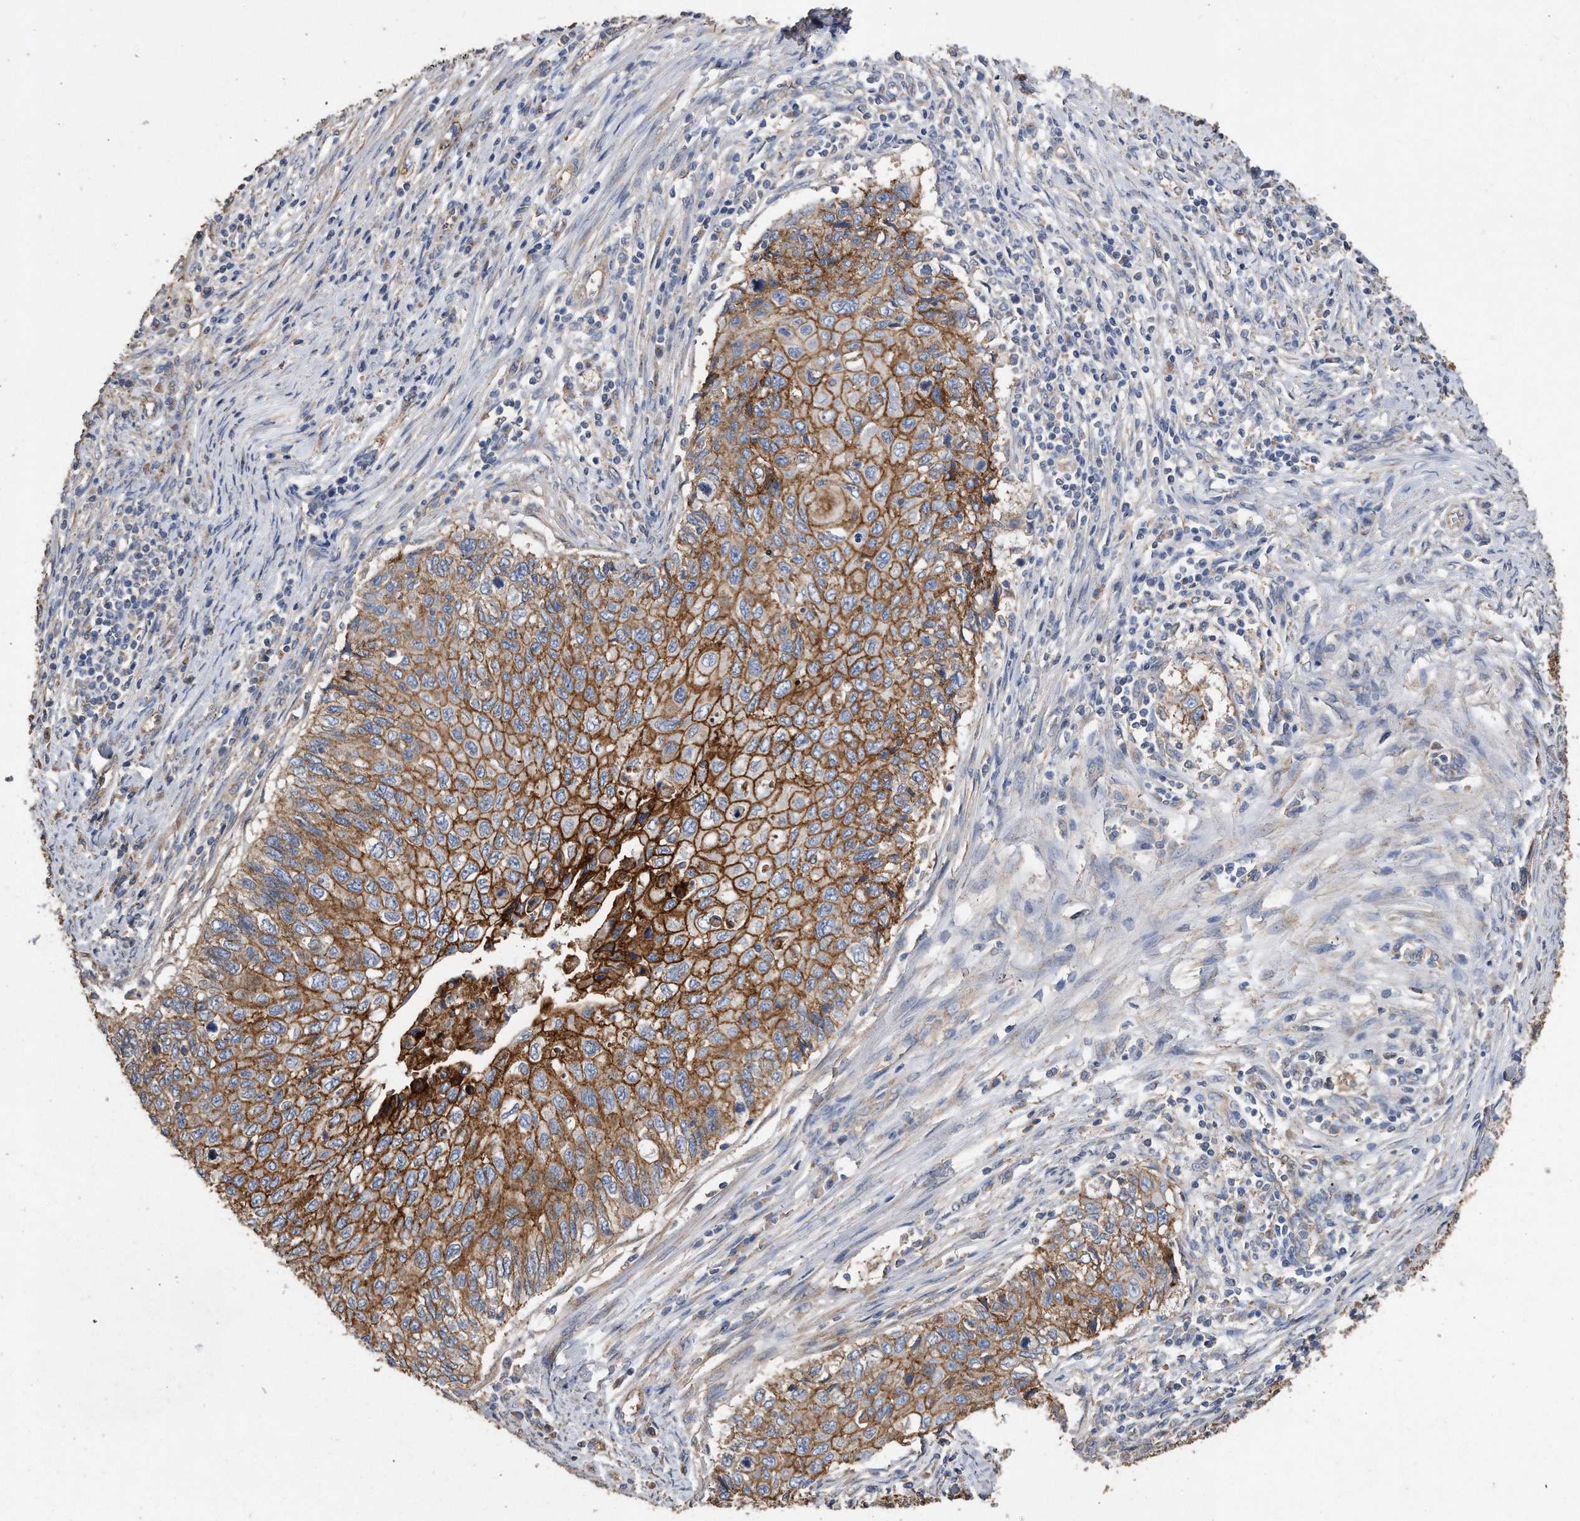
{"staining": {"intensity": "strong", "quantity": ">75%", "location": "cytoplasmic/membranous"}, "tissue": "cervical cancer", "cell_type": "Tumor cells", "image_type": "cancer", "snomed": [{"axis": "morphology", "description": "Squamous cell carcinoma, NOS"}, {"axis": "topography", "description": "Cervix"}], "caption": "Tumor cells reveal high levels of strong cytoplasmic/membranous staining in approximately >75% of cells in cervical cancer. (DAB = brown stain, brightfield microscopy at high magnification).", "gene": "CDCP1", "patient": {"sex": "female", "age": 70}}